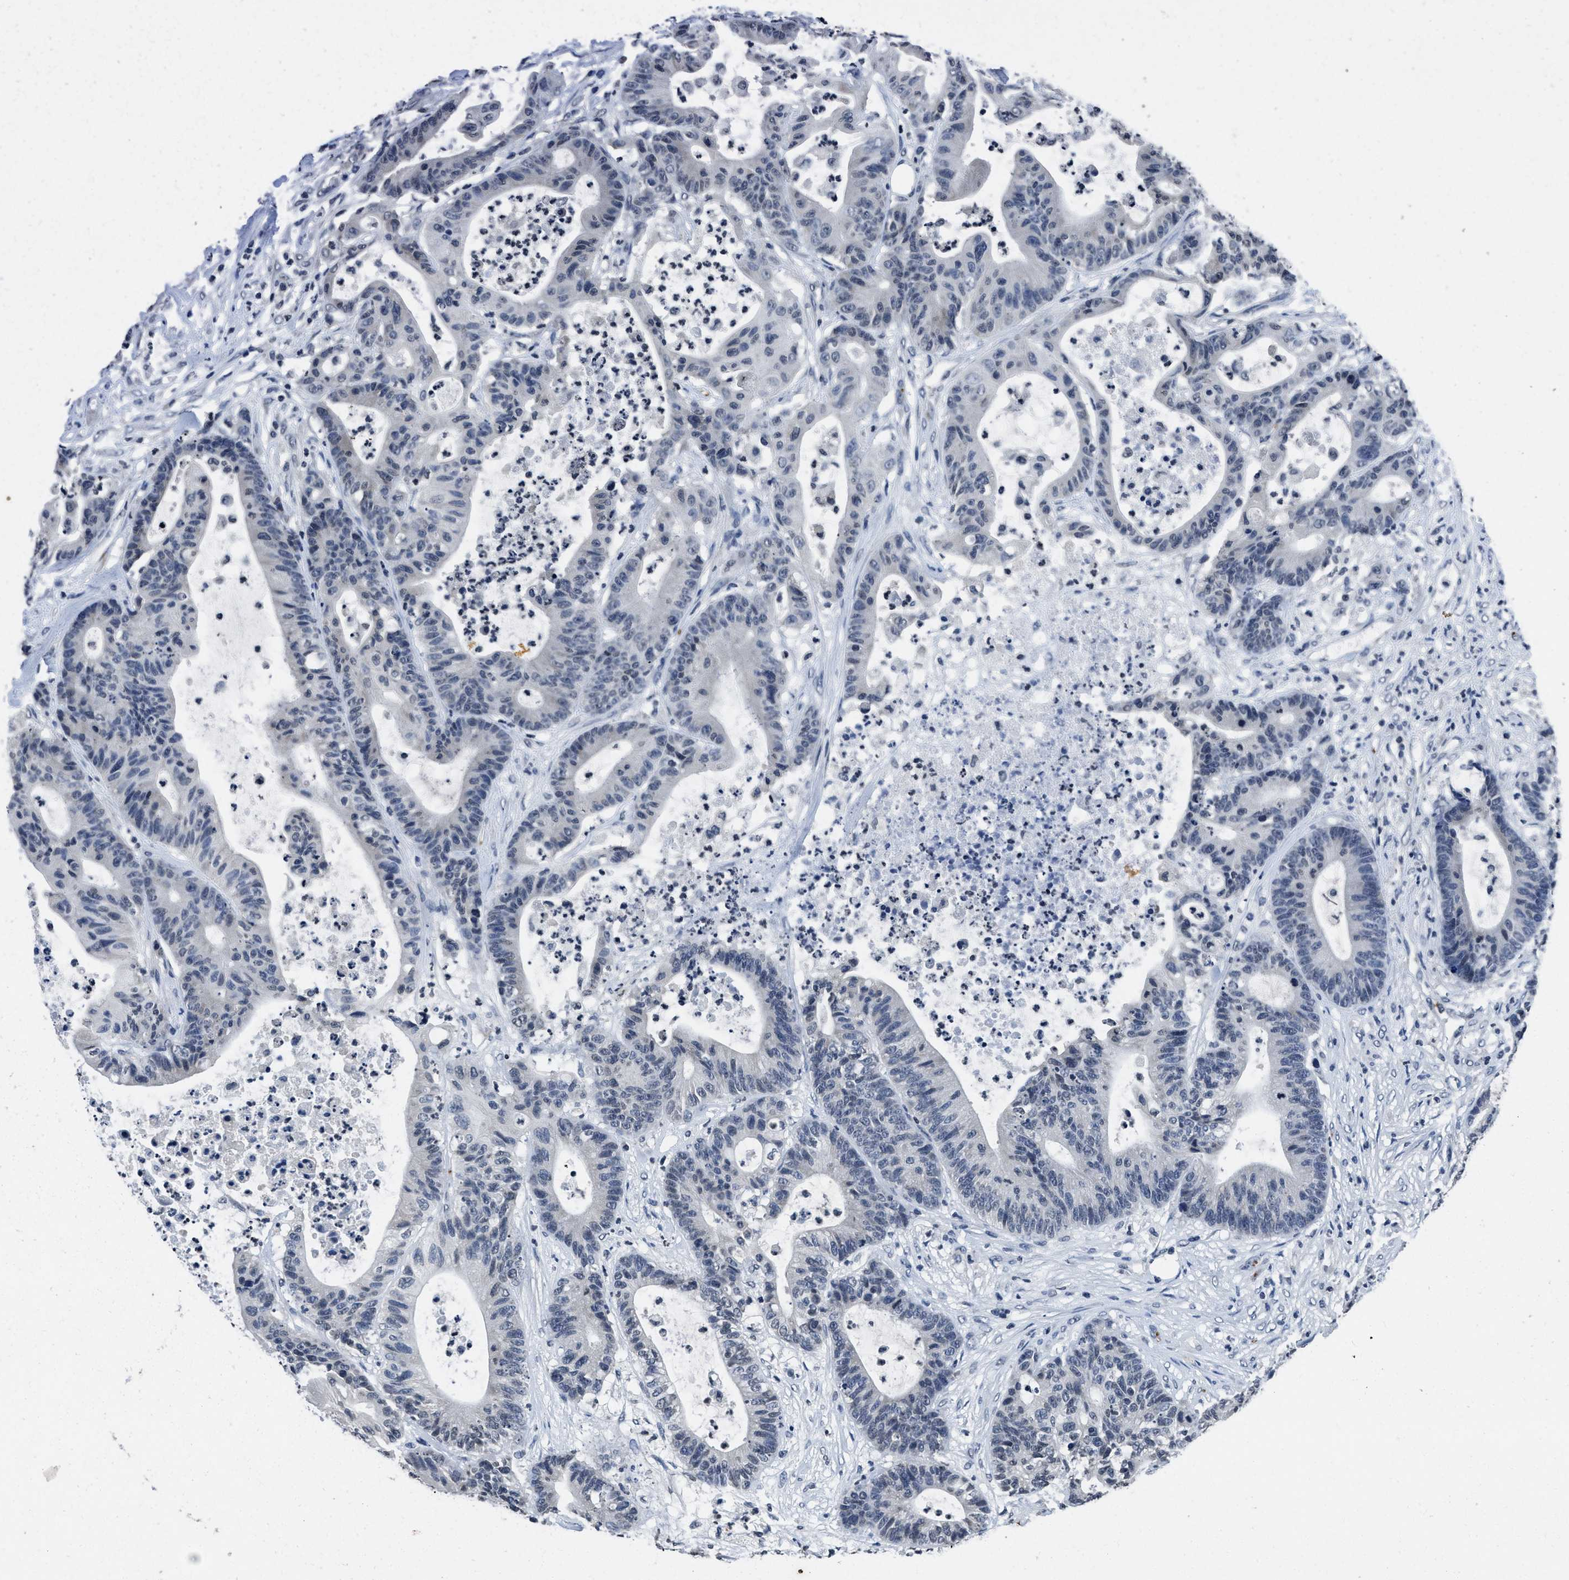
{"staining": {"intensity": "negative", "quantity": "none", "location": "none"}, "tissue": "colorectal cancer", "cell_type": "Tumor cells", "image_type": "cancer", "snomed": [{"axis": "morphology", "description": "Adenocarcinoma, NOS"}, {"axis": "topography", "description": "Colon"}], "caption": "Tumor cells are negative for protein expression in human adenocarcinoma (colorectal).", "gene": "ITGA2B", "patient": {"sex": "female", "age": 84}}